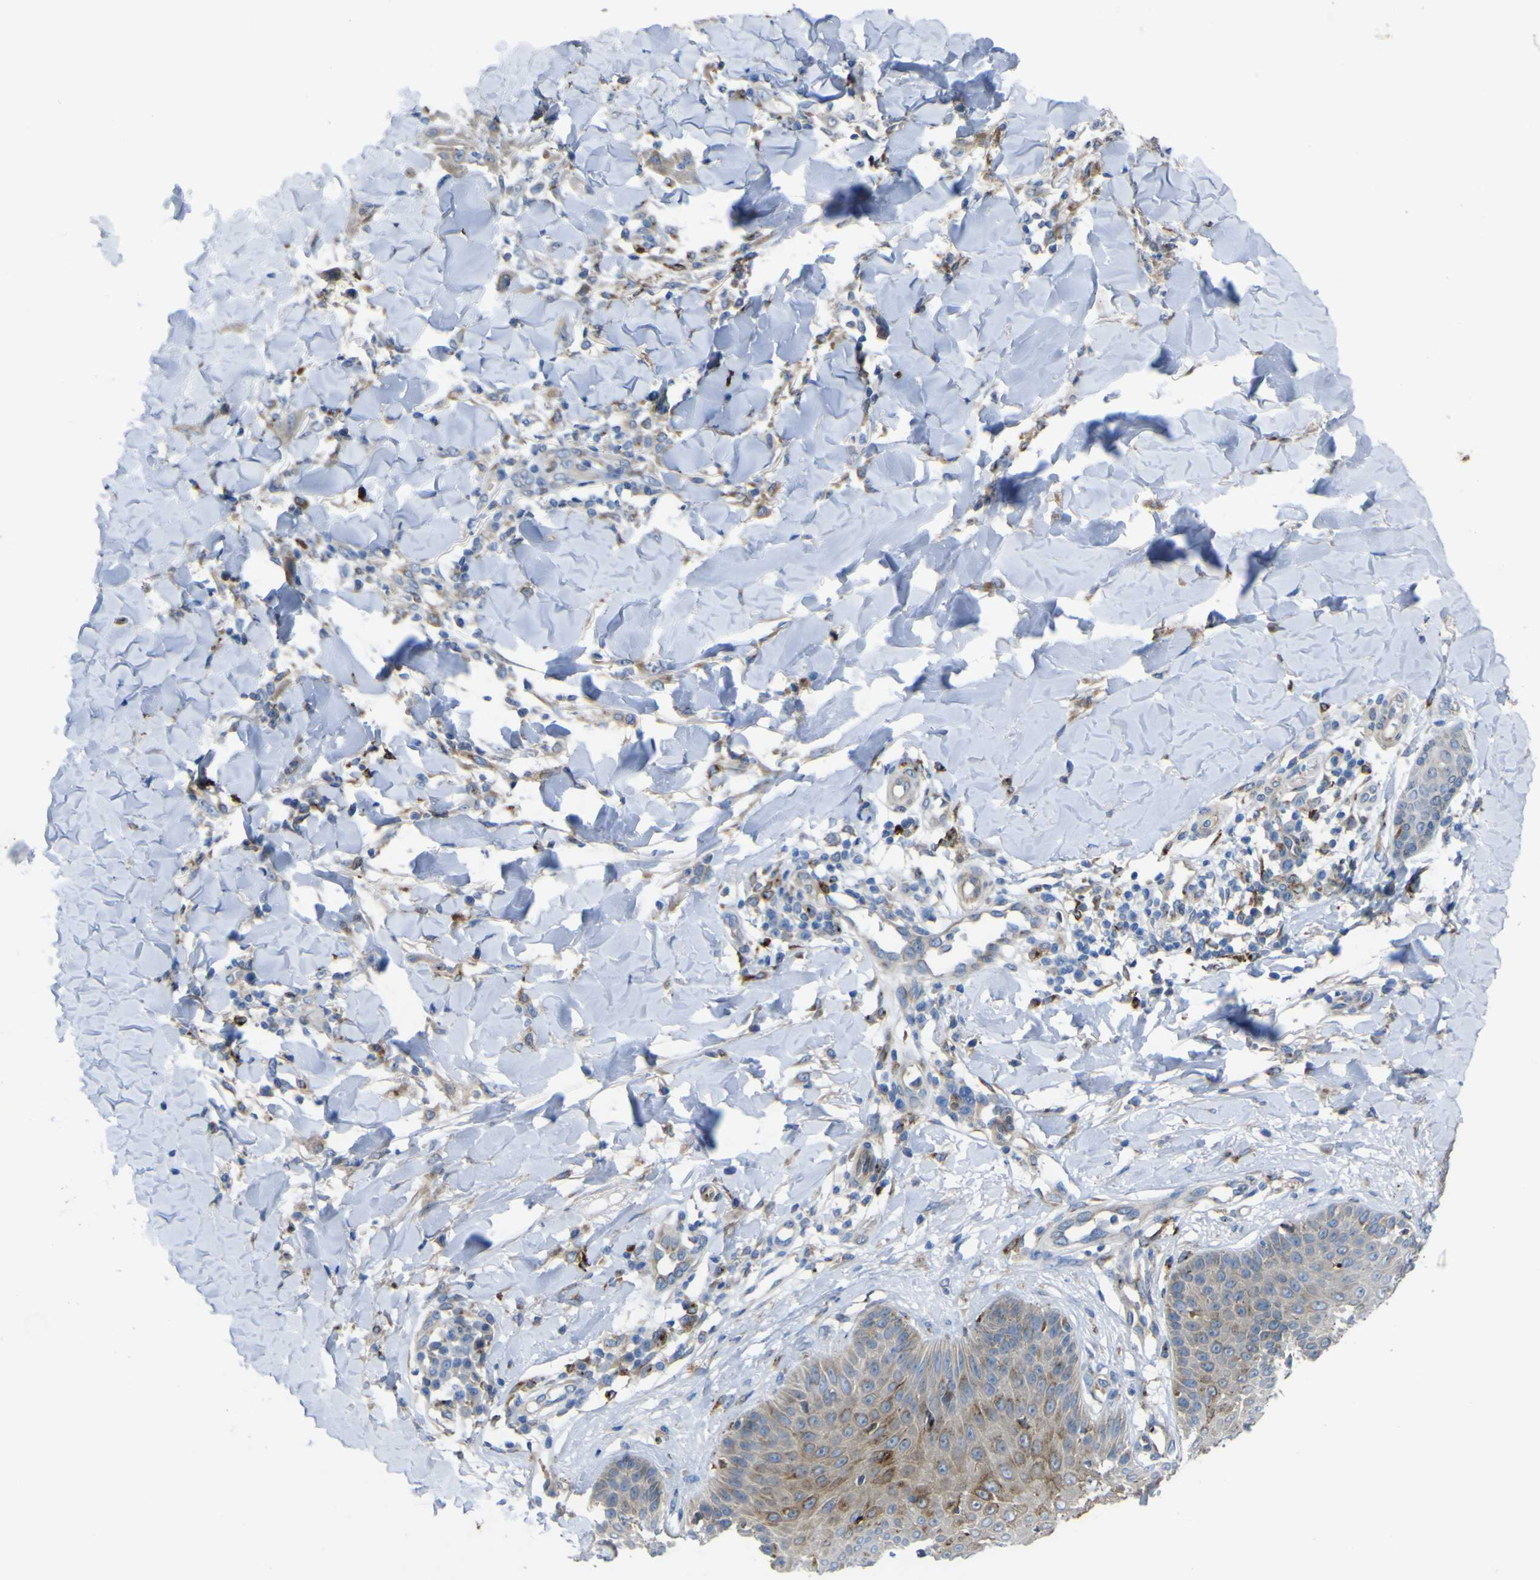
{"staining": {"intensity": "moderate", "quantity": ">75%", "location": "cytoplasmic/membranous"}, "tissue": "skin cancer", "cell_type": "Tumor cells", "image_type": "cancer", "snomed": [{"axis": "morphology", "description": "Squamous cell carcinoma, NOS"}, {"axis": "topography", "description": "Skin"}], "caption": "Immunohistochemistry (IHC) image of neoplastic tissue: human skin squamous cell carcinoma stained using immunohistochemistry exhibits medium levels of moderate protein expression localized specifically in the cytoplasmic/membranous of tumor cells, appearing as a cytoplasmic/membranous brown color.", "gene": "CST3", "patient": {"sex": "male", "age": 24}}